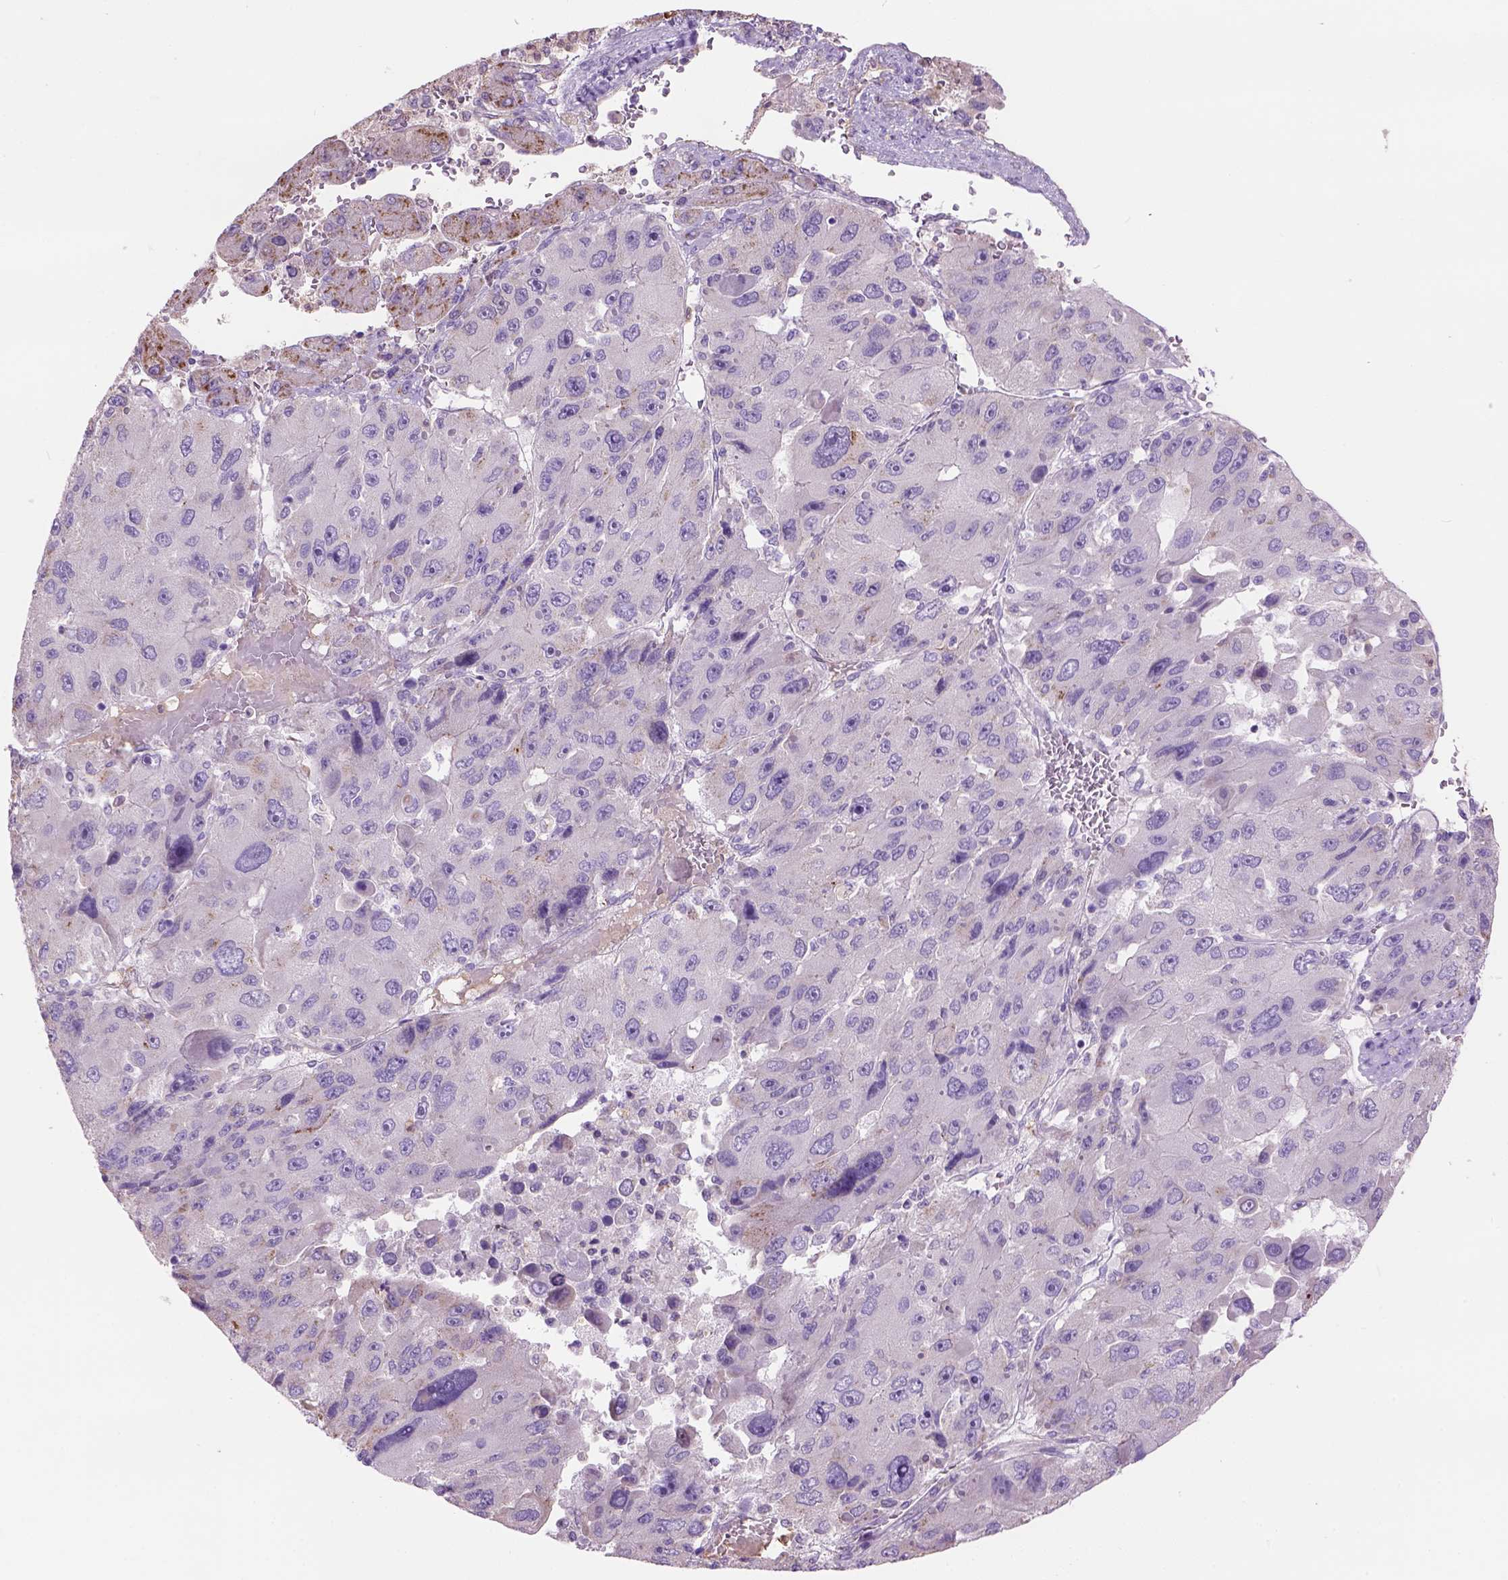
{"staining": {"intensity": "moderate", "quantity": ">75%", "location": "cytoplasmic/membranous"}, "tissue": "liver cancer", "cell_type": "Tumor cells", "image_type": "cancer", "snomed": [{"axis": "morphology", "description": "Carcinoma, Hepatocellular, NOS"}, {"axis": "topography", "description": "Liver"}], "caption": "Human liver hepatocellular carcinoma stained with a brown dye reveals moderate cytoplasmic/membranous positive staining in about >75% of tumor cells.", "gene": "CD84", "patient": {"sex": "female", "age": 41}}